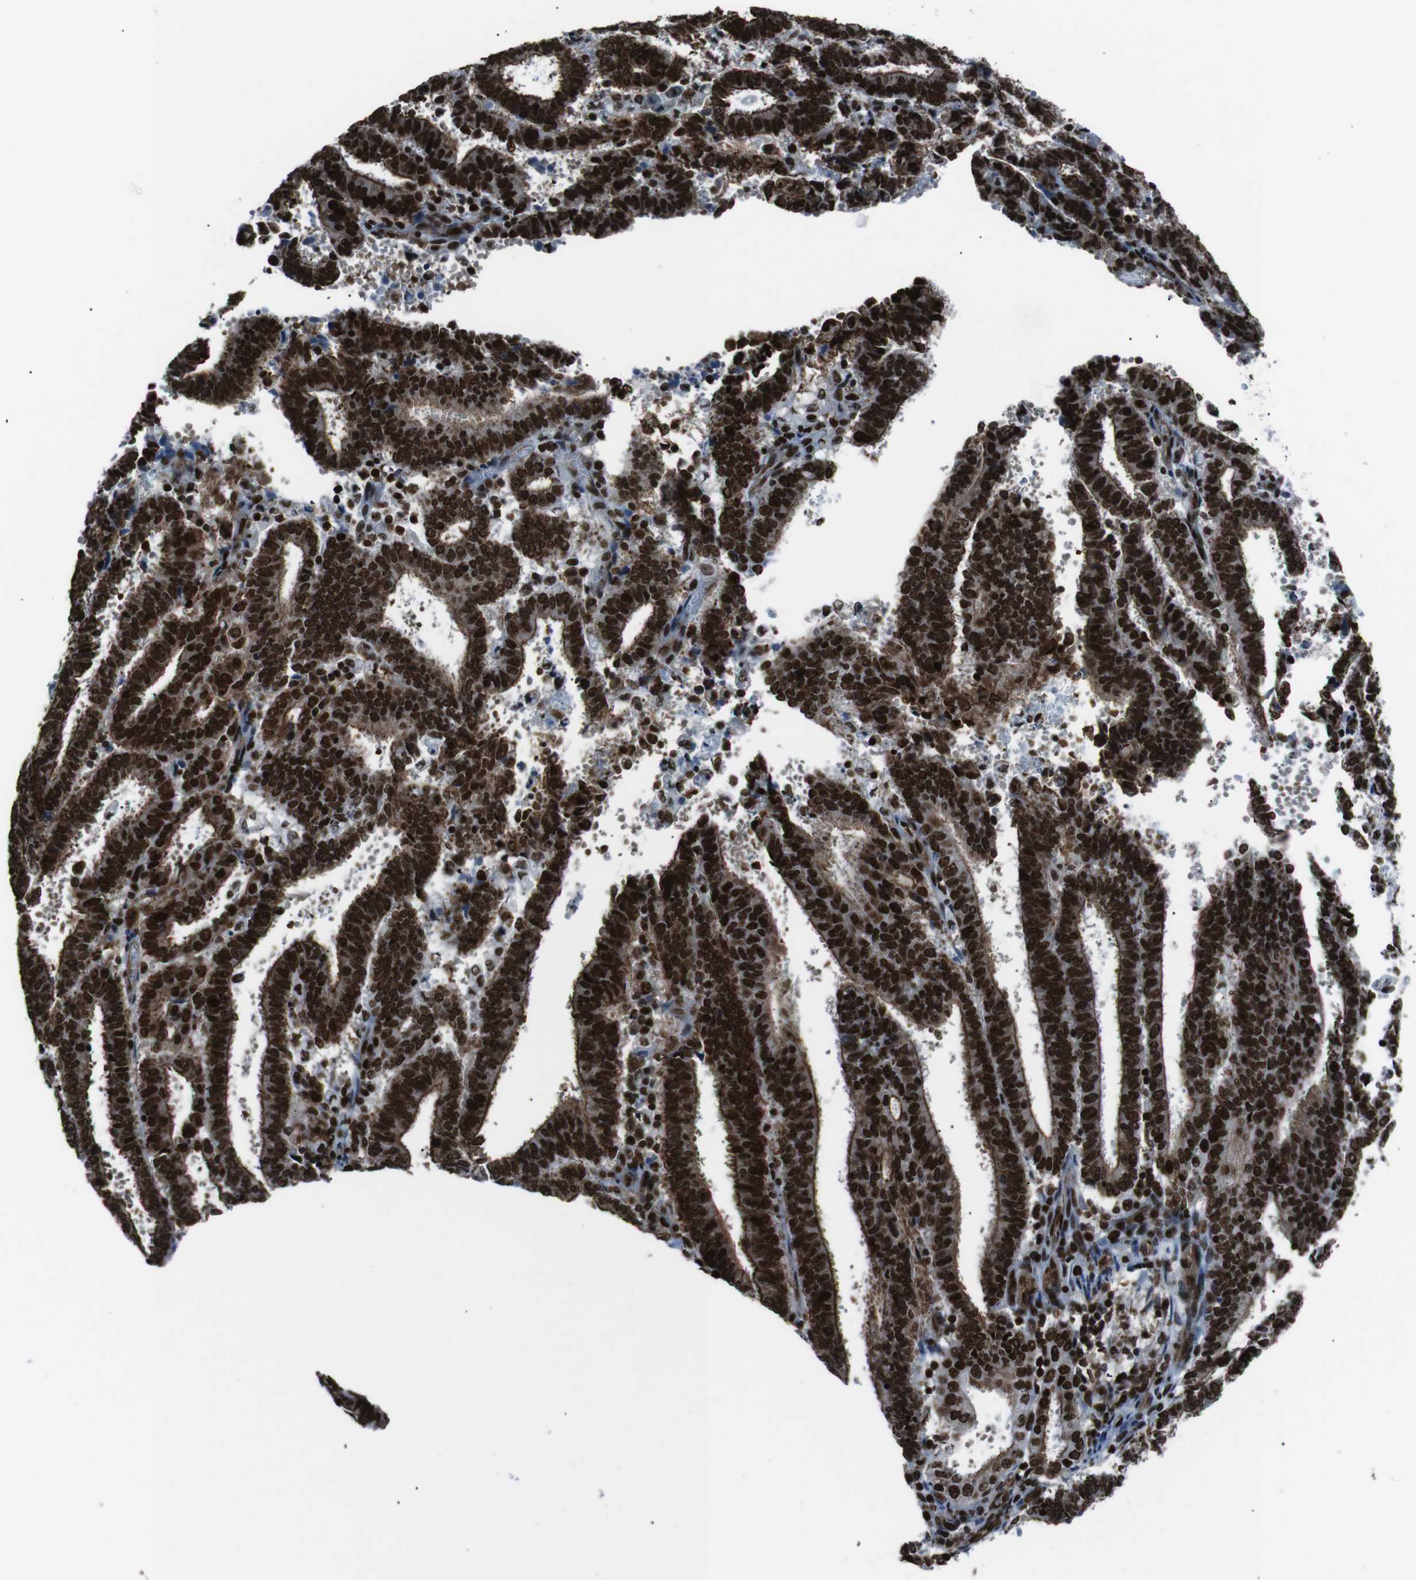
{"staining": {"intensity": "strong", "quantity": ">75%", "location": "cytoplasmic/membranous,nuclear"}, "tissue": "endometrial cancer", "cell_type": "Tumor cells", "image_type": "cancer", "snomed": [{"axis": "morphology", "description": "Adenocarcinoma, NOS"}, {"axis": "topography", "description": "Uterus"}], "caption": "Adenocarcinoma (endometrial) tissue displays strong cytoplasmic/membranous and nuclear expression in about >75% of tumor cells", "gene": "HNRNPU", "patient": {"sex": "female", "age": 83}}